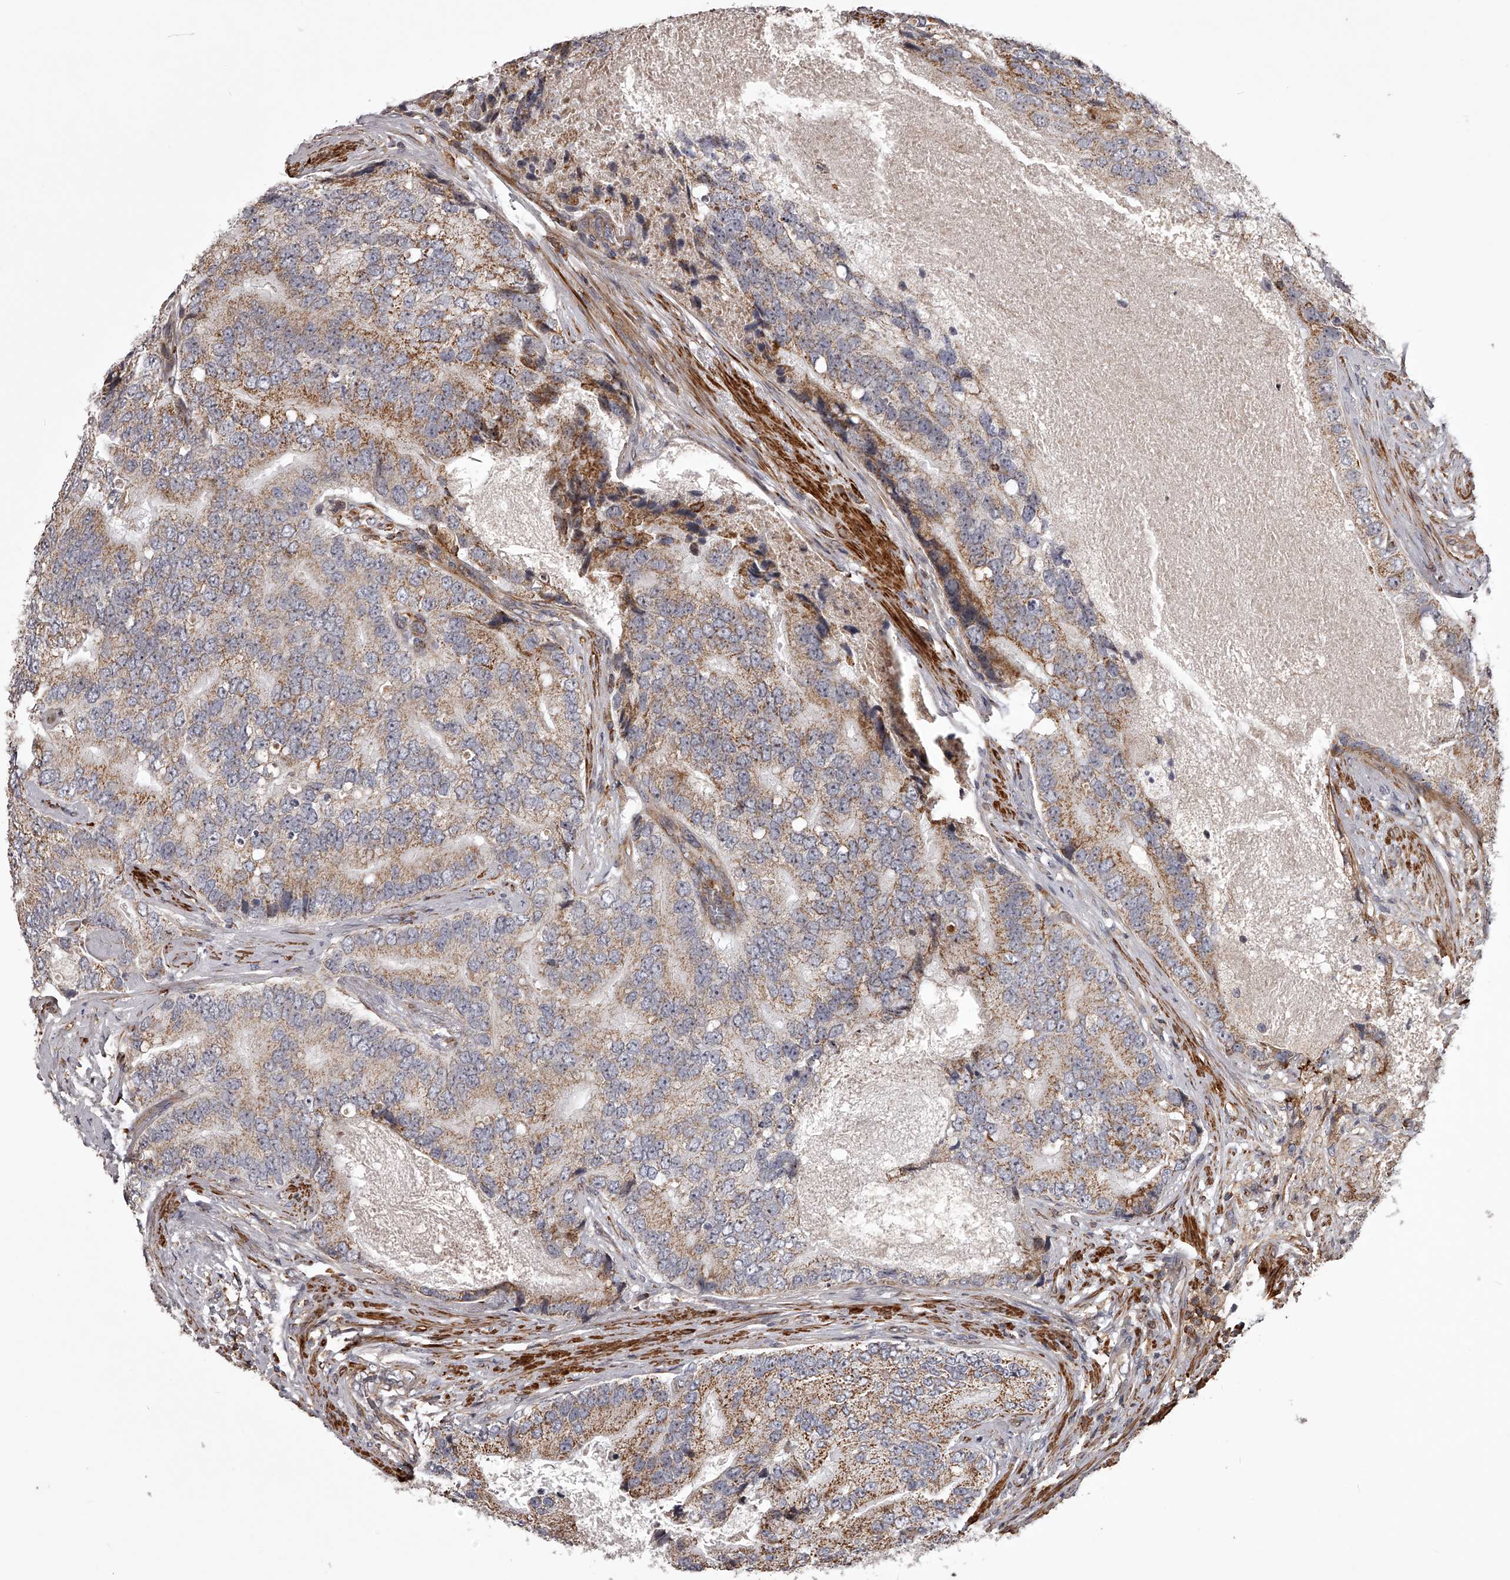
{"staining": {"intensity": "moderate", "quantity": ">75%", "location": "cytoplasmic/membranous"}, "tissue": "prostate cancer", "cell_type": "Tumor cells", "image_type": "cancer", "snomed": [{"axis": "morphology", "description": "Adenocarcinoma, High grade"}, {"axis": "topography", "description": "Prostate"}], "caption": "Protein analysis of prostate adenocarcinoma (high-grade) tissue displays moderate cytoplasmic/membranous staining in approximately >75% of tumor cells. (Brightfield microscopy of DAB IHC at high magnification).", "gene": "RRP36", "patient": {"sex": "male", "age": 70}}